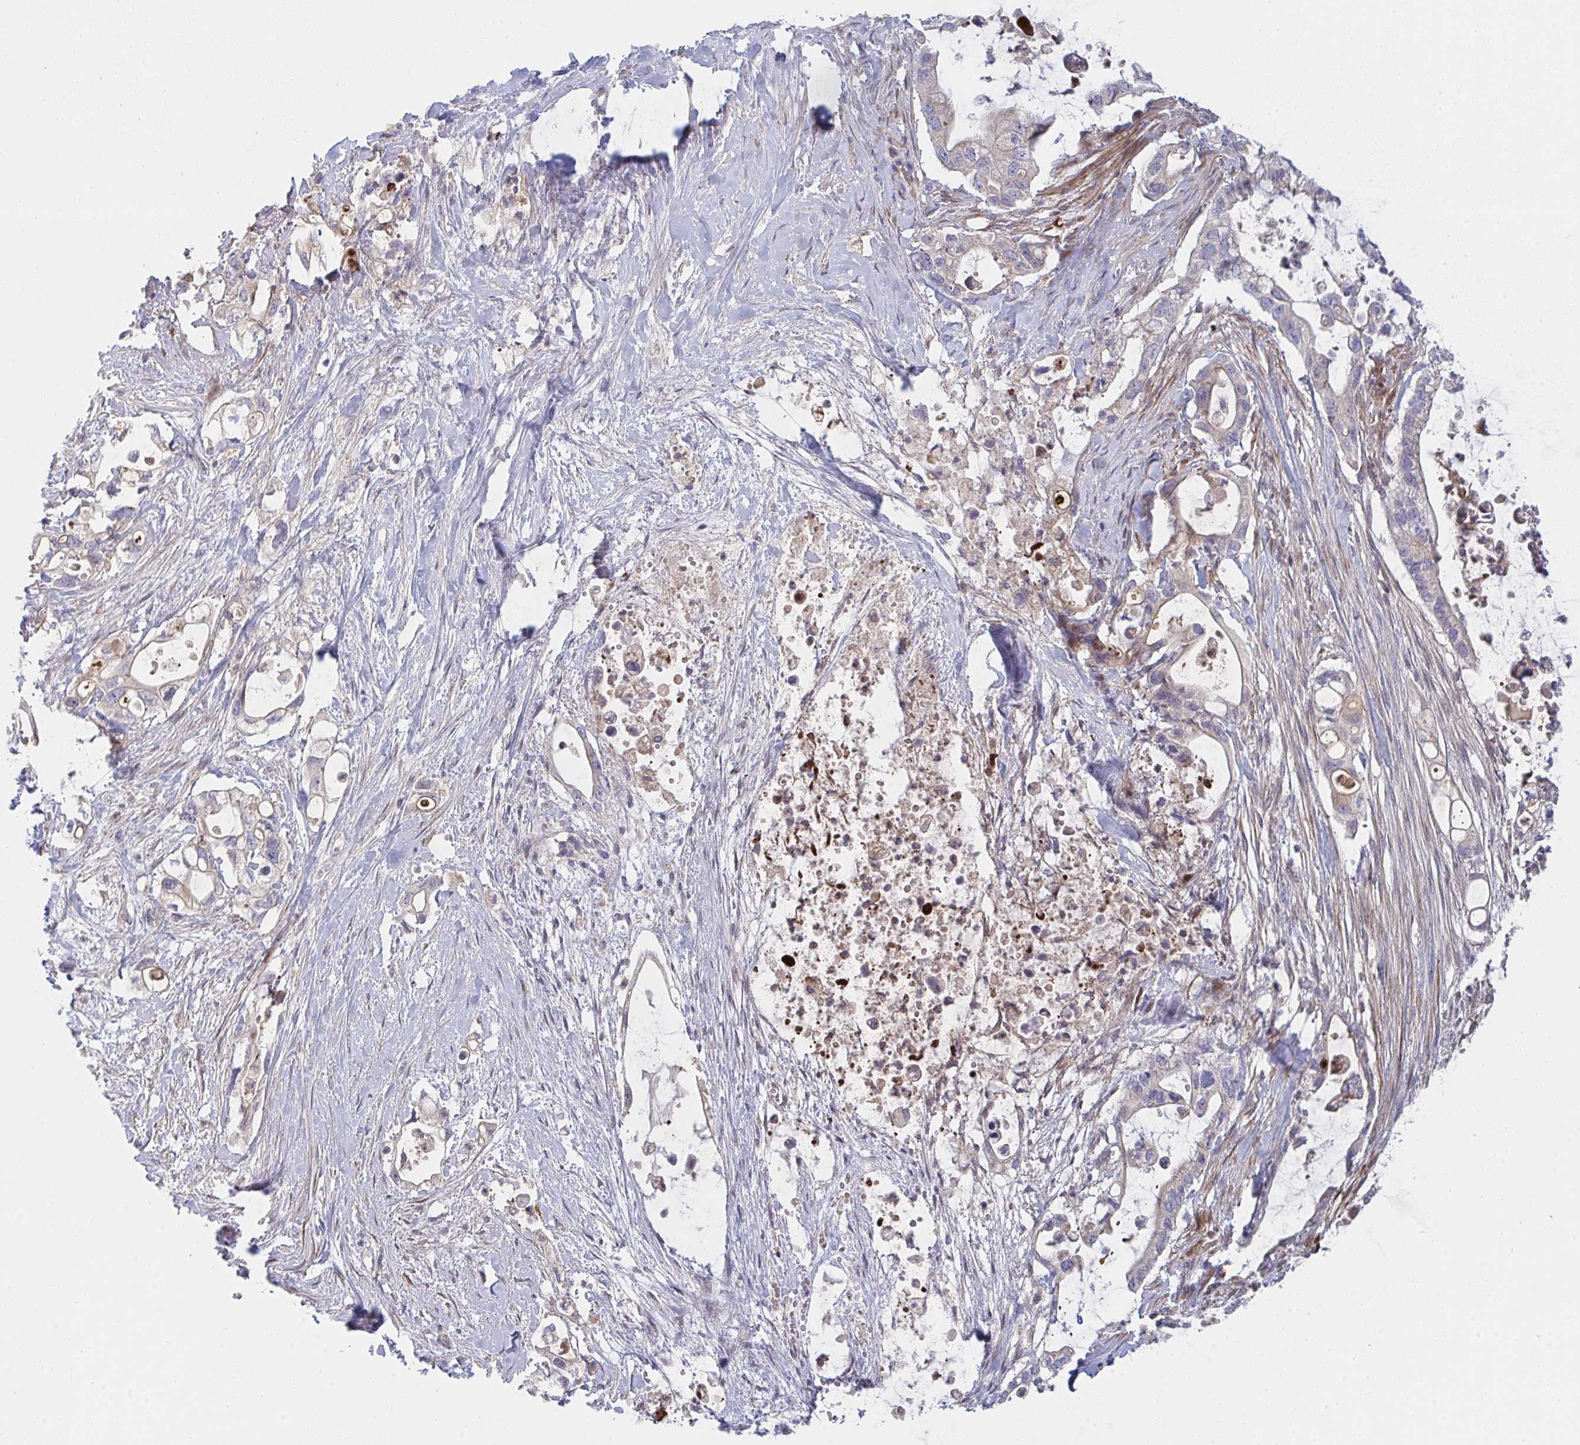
{"staining": {"intensity": "weak", "quantity": "<25%", "location": "cytoplasmic/membranous"}, "tissue": "pancreatic cancer", "cell_type": "Tumor cells", "image_type": "cancer", "snomed": [{"axis": "morphology", "description": "Adenocarcinoma, NOS"}, {"axis": "topography", "description": "Pancreas"}], "caption": "Tumor cells show no significant staining in pancreatic adenocarcinoma. (Brightfield microscopy of DAB IHC at high magnification).", "gene": "TNFSF4", "patient": {"sex": "female", "age": 72}}